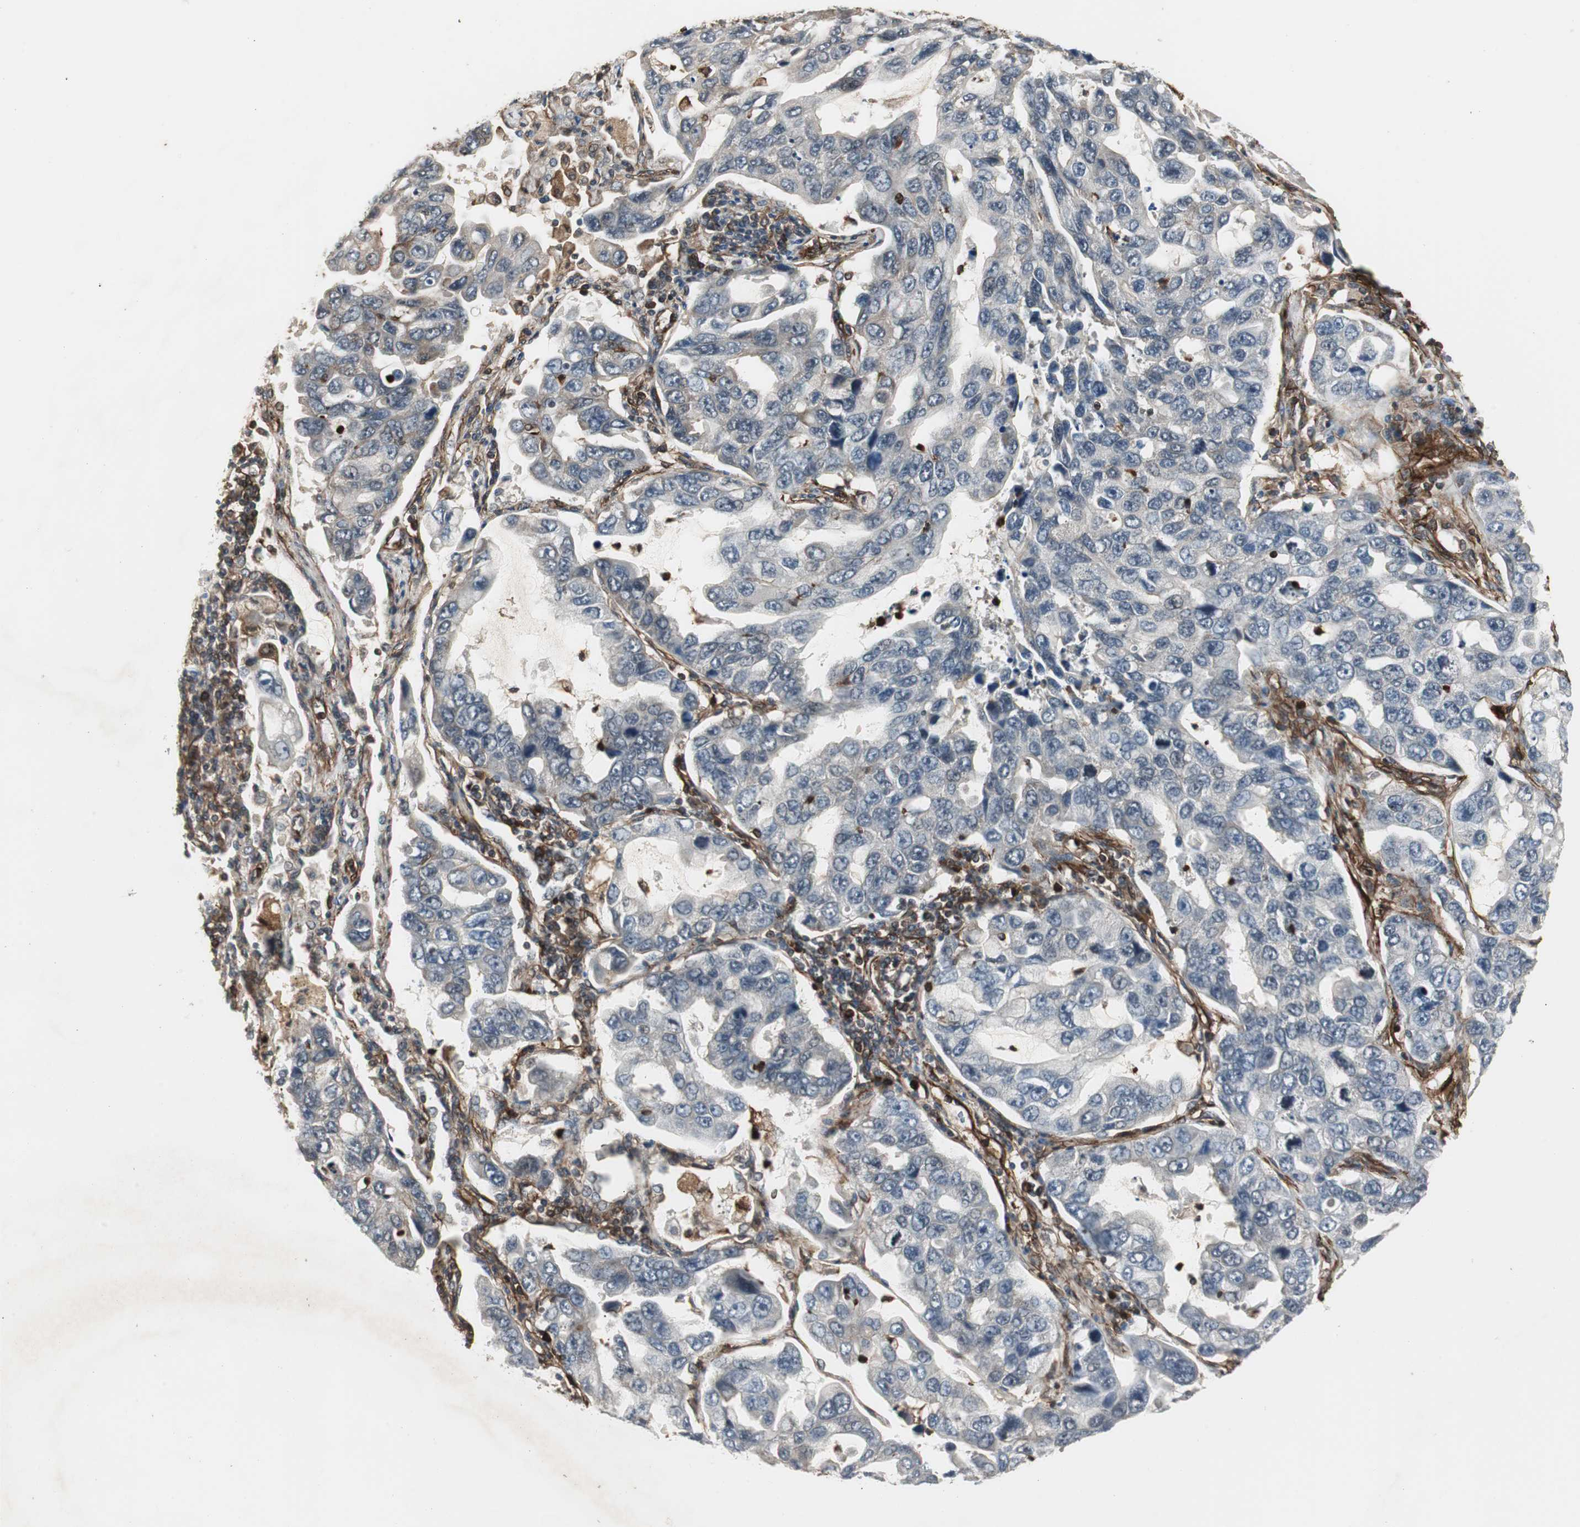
{"staining": {"intensity": "weak", "quantity": "25%-75%", "location": "cytoplasmic/membranous"}, "tissue": "lung cancer", "cell_type": "Tumor cells", "image_type": "cancer", "snomed": [{"axis": "morphology", "description": "Adenocarcinoma, NOS"}, {"axis": "topography", "description": "Lung"}], "caption": "IHC (DAB) staining of lung cancer (adenocarcinoma) exhibits weak cytoplasmic/membranous protein expression in approximately 25%-75% of tumor cells.", "gene": "PTPN11", "patient": {"sex": "male", "age": 64}}